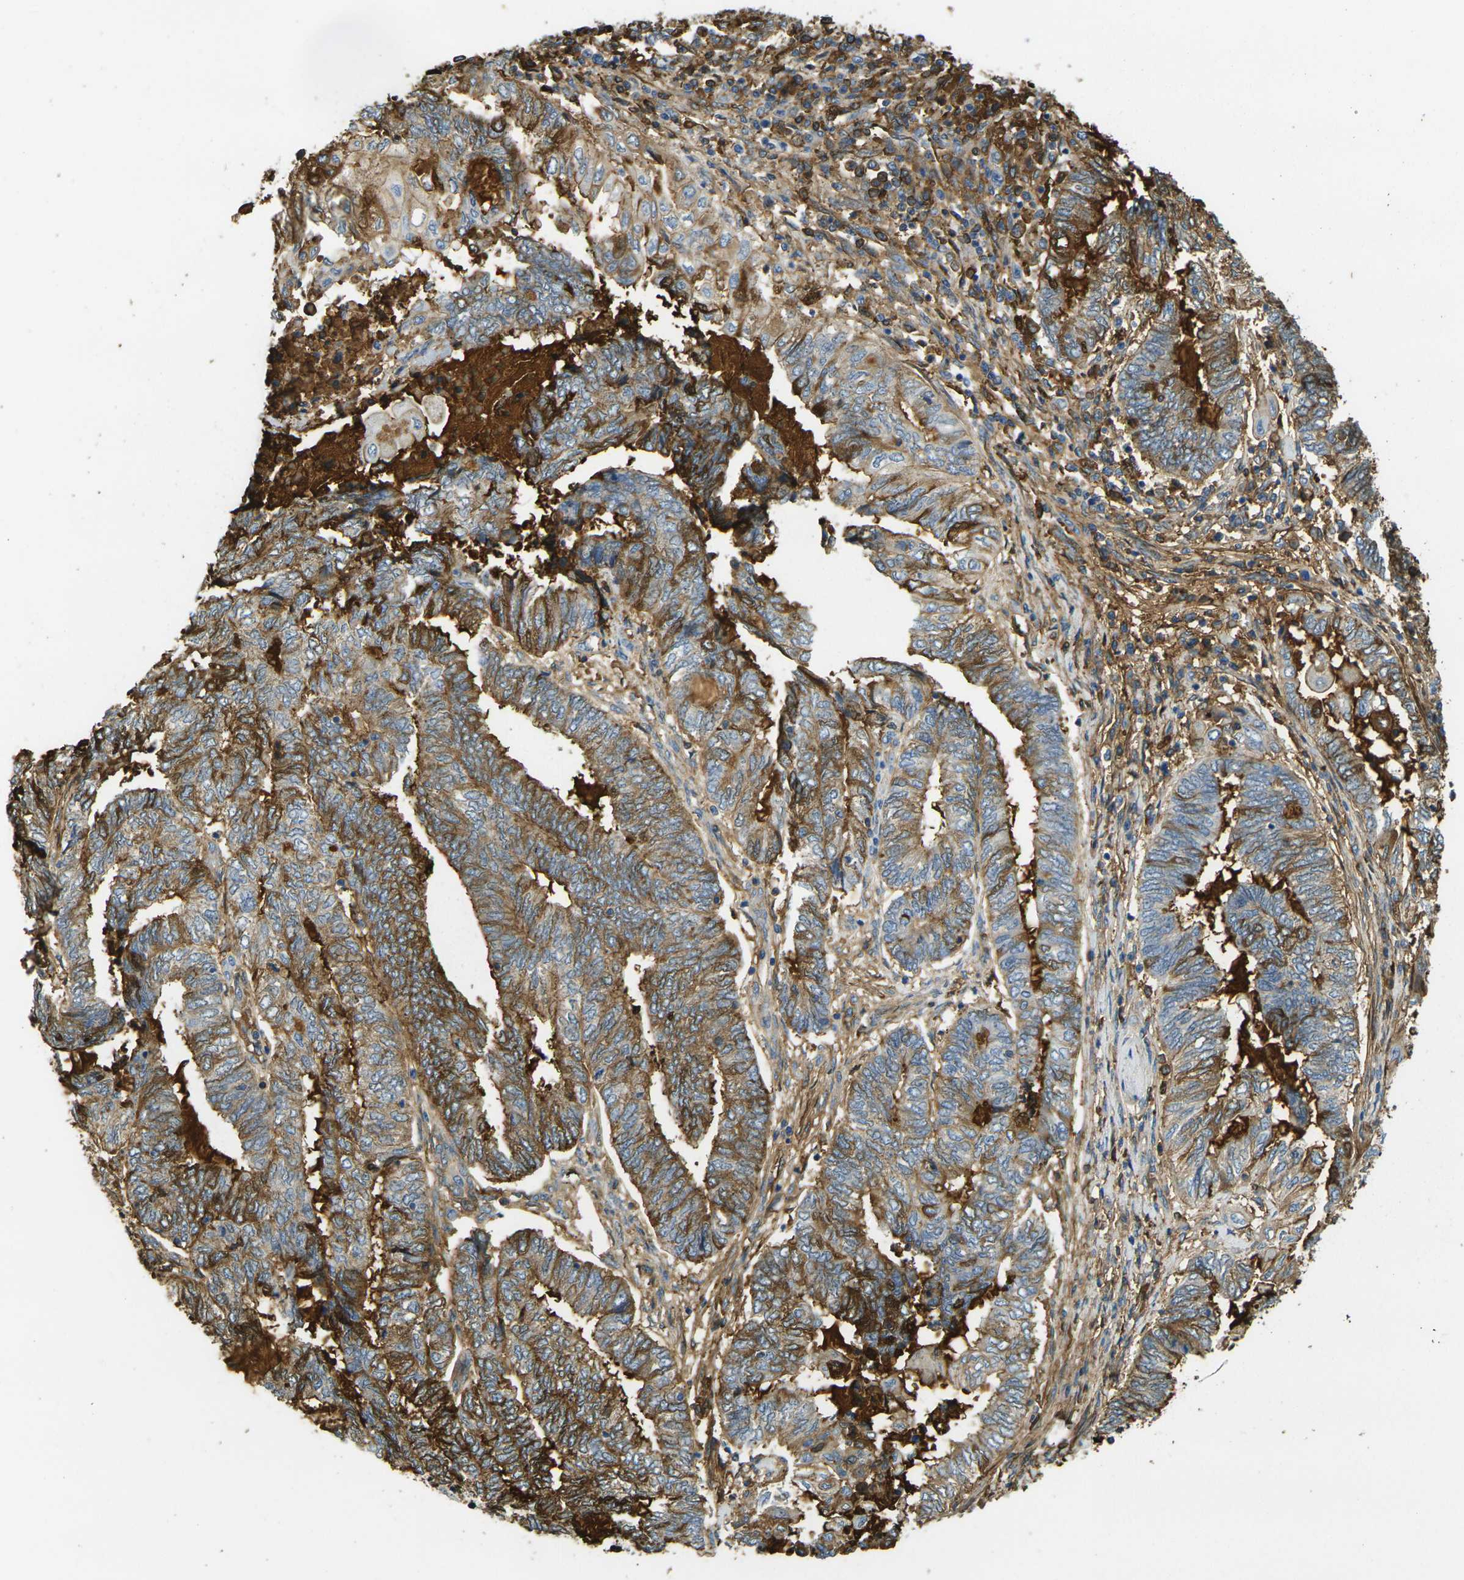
{"staining": {"intensity": "moderate", "quantity": ">75%", "location": "cytoplasmic/membranous"}, "tissue": "endometrial cancer", "cell_type": "Tumor cells", "image_type": "cancer", "snomed": [{"axis": "morphology", "description": "Adenocarcinoma, NOS"}, {"axis": "topography", "description": "Uterus"}, {"axis": "topography", "description": "Endometrium"}], "caption": "This histopathology image demonstrates endometrial adenocarcinoma stained with immunohistochemistry to label a protein in brown. The cytoplasmic/membranous of tumor cells show moderate positivity for the protein. Nuclei are counter-stained blue.", "gene": "PLCD1", "patient": {"sex": "female", "age": 70}}